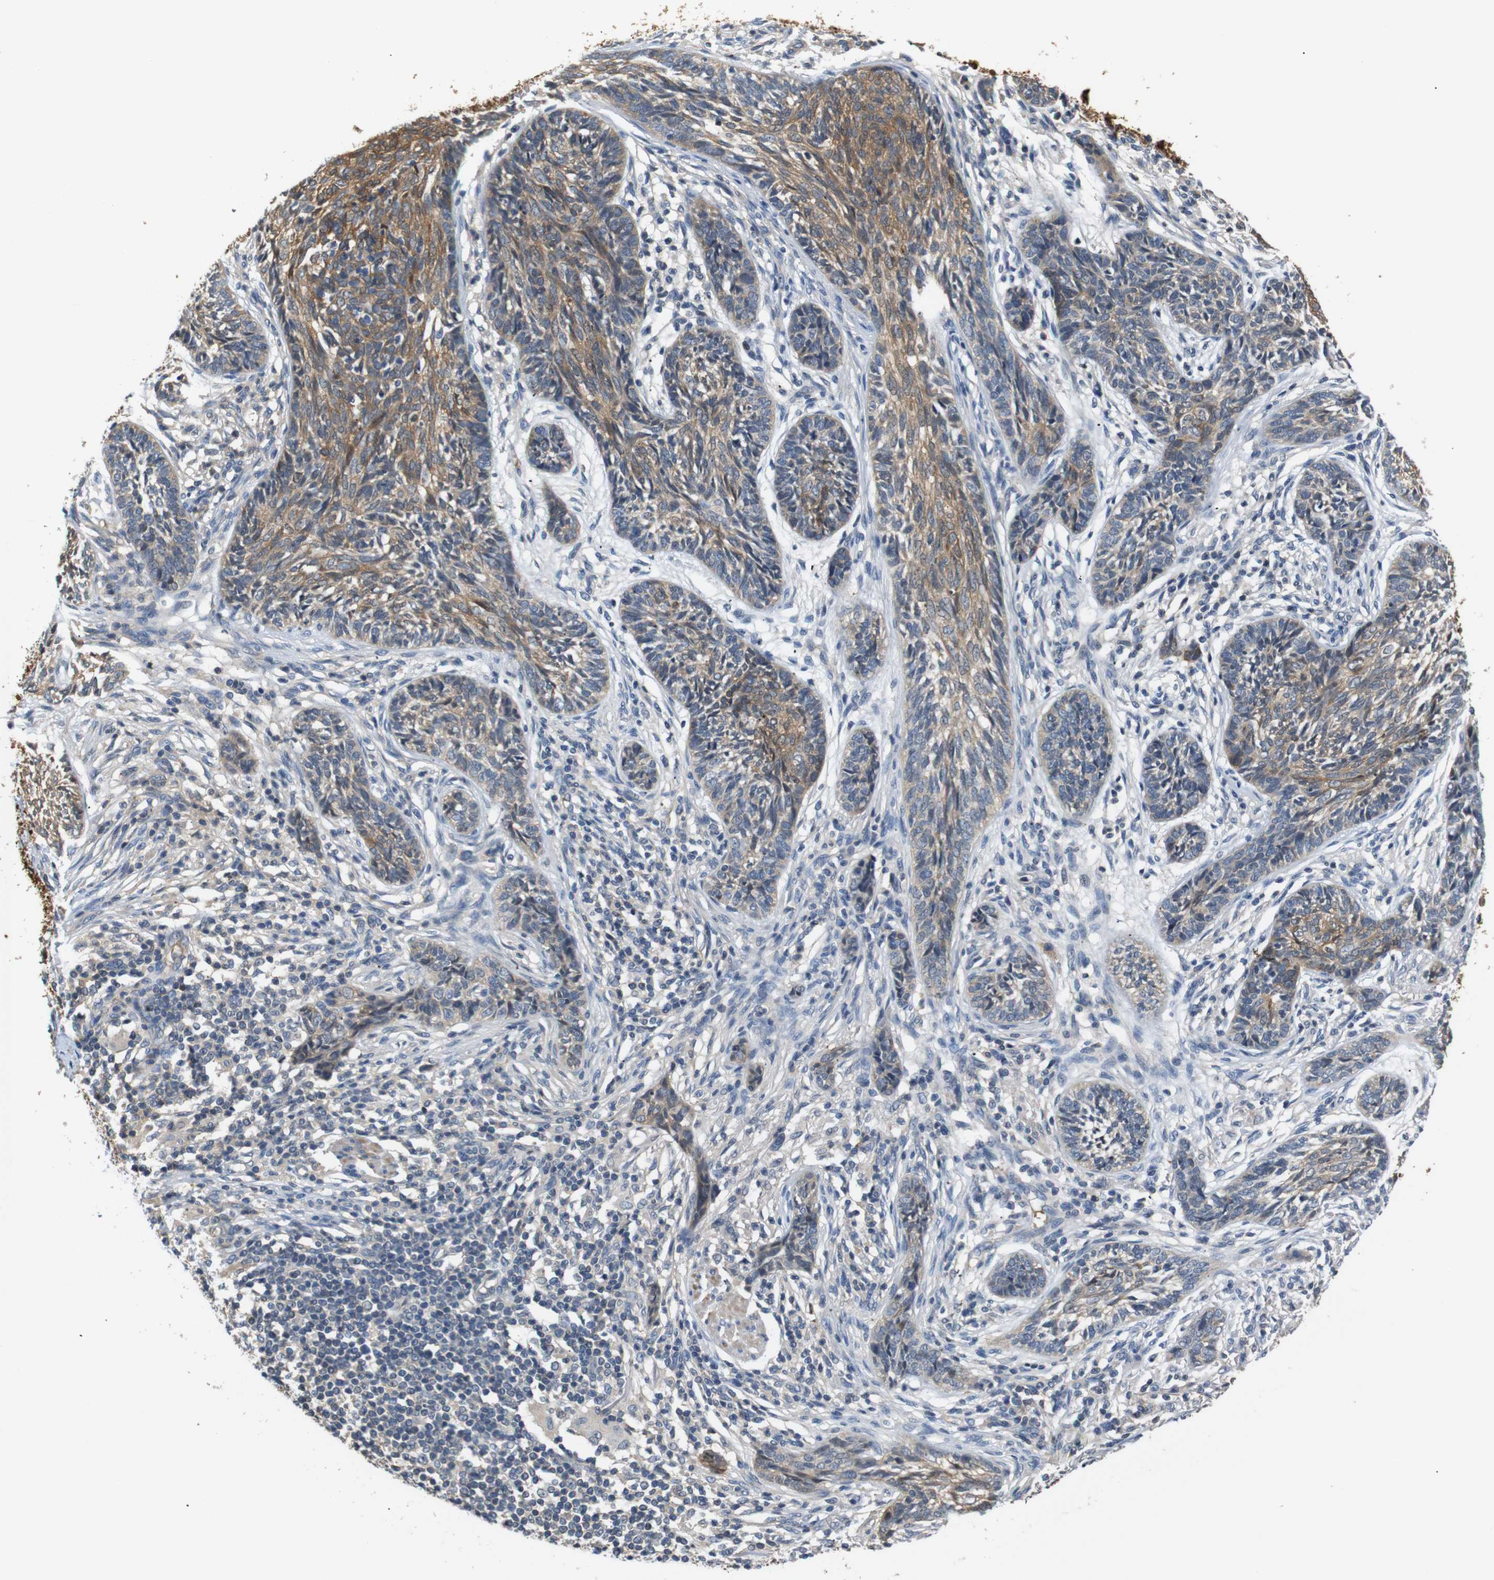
{"staining": {"intensity": "moderate", "quantity": "25%-75%", "location": "cytoplasmic/membranous"}, "tissue": "skin cancer", "cell_type": "Tumor cells", "image_type": "cancer", "snomed": [{"axis": "morphology", "description": "Papilloma, NOS"}, {"axis": "morphology", "description": "Basal cell carcinoma"}, {"axis": "topography", "description": "Skin"}], "caption": "Skin basal cell carcinoma stained with DAB (3,3'-diaminobenzidine) immunohistochemistry (IHC) reveals medium levels of moderate cytoplasmic/membranous expression in approximately 25%-75% of tumor cells. Immunohistochemistry (ihc) stains the protein of interest in brown and the nuclei are stained blue.", "gene": "SFN", "patient": {"sex": "male", "age": 87}}